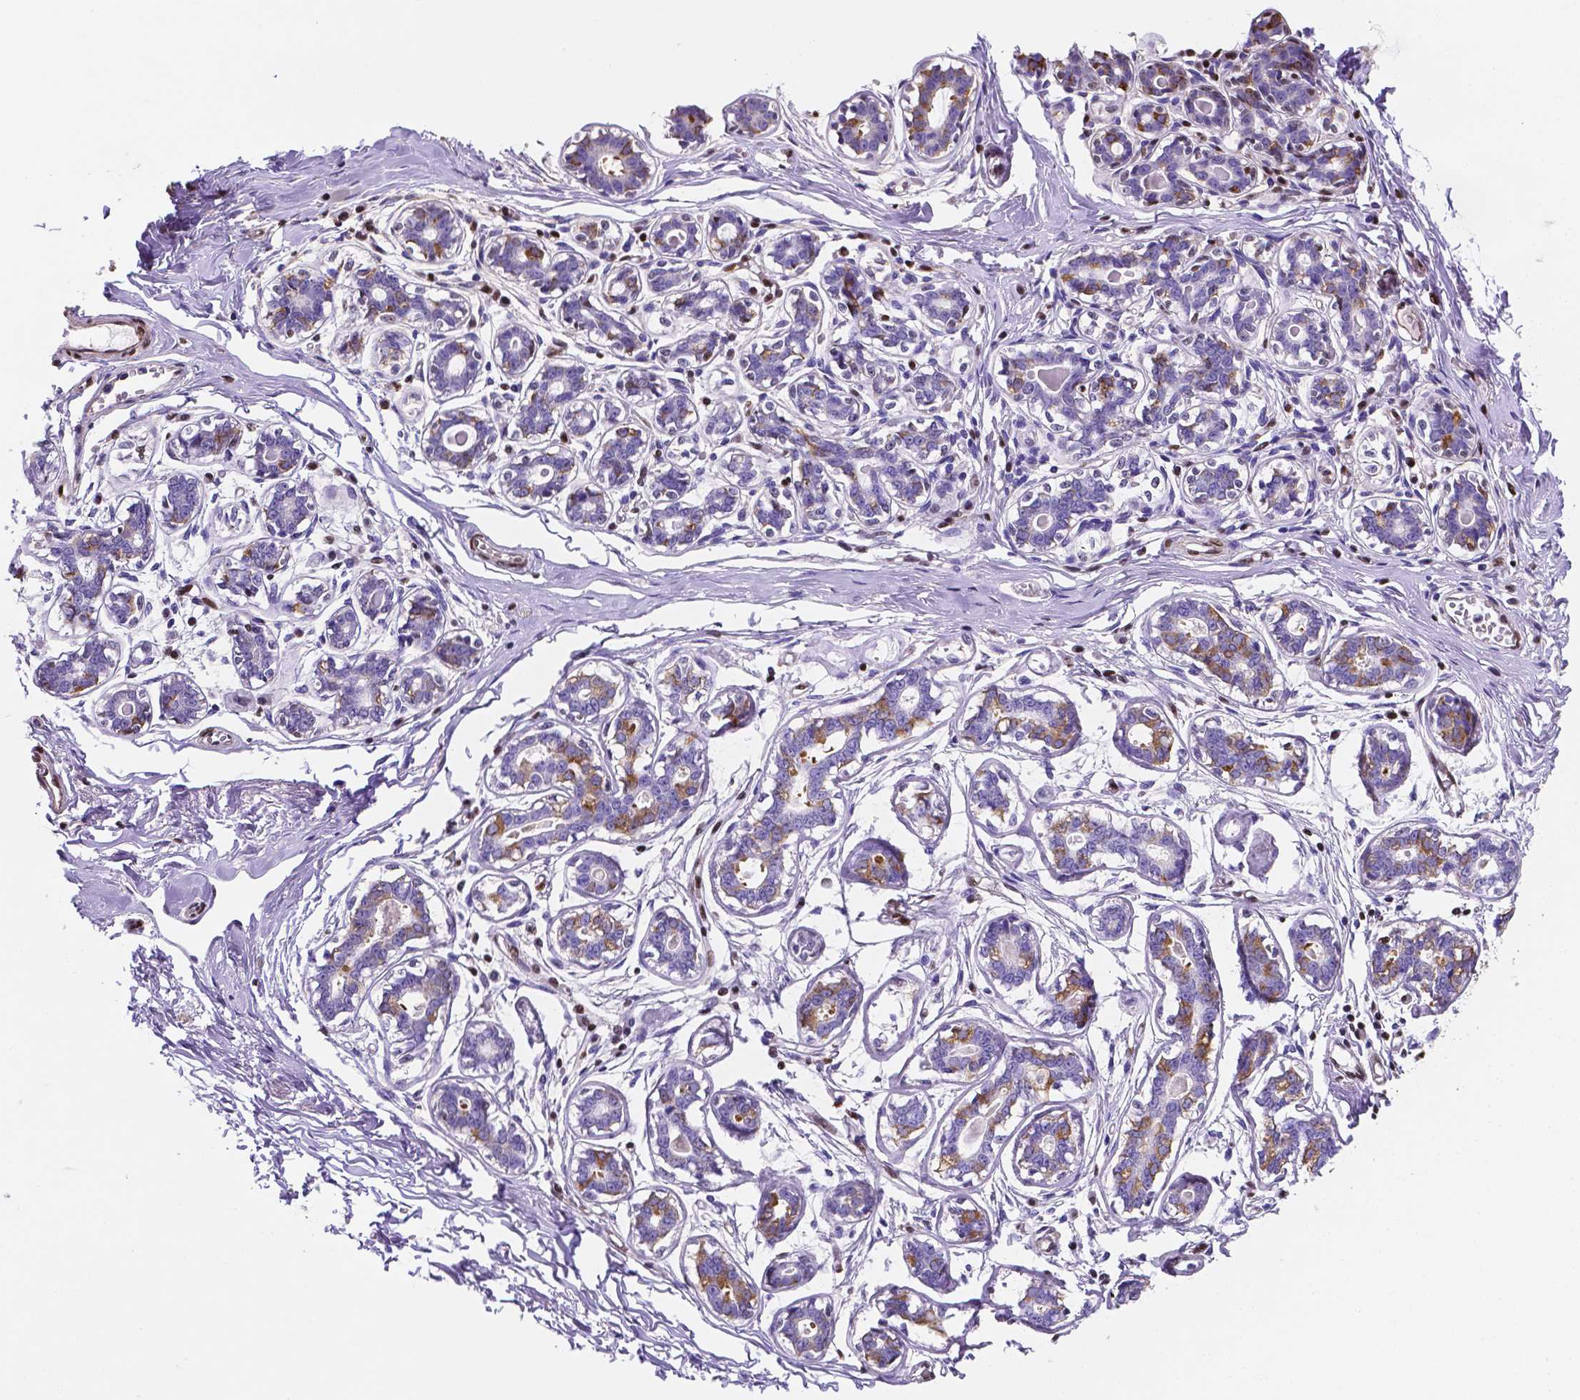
{"staining": {"intensity": "negative", "quantity": "none", "location": "none"}, "tissue": "breast", "cell_type": "Adipocytes", "image_type": "normal", "snomed": [{"axis": "morphology", "description": "Normal tissue, NOS"}, {"axis": "topography", "description": "Skin"}, {"axis": "topography", "description": "Breast"}], "caption": "DAB (3,3'-diaminobenzidine) immunohistochemical staining of benign breast shows no significant positivity in adipocytes.", "gene": "MEF2C", "patient": {"sex": "female", "age": 43}}